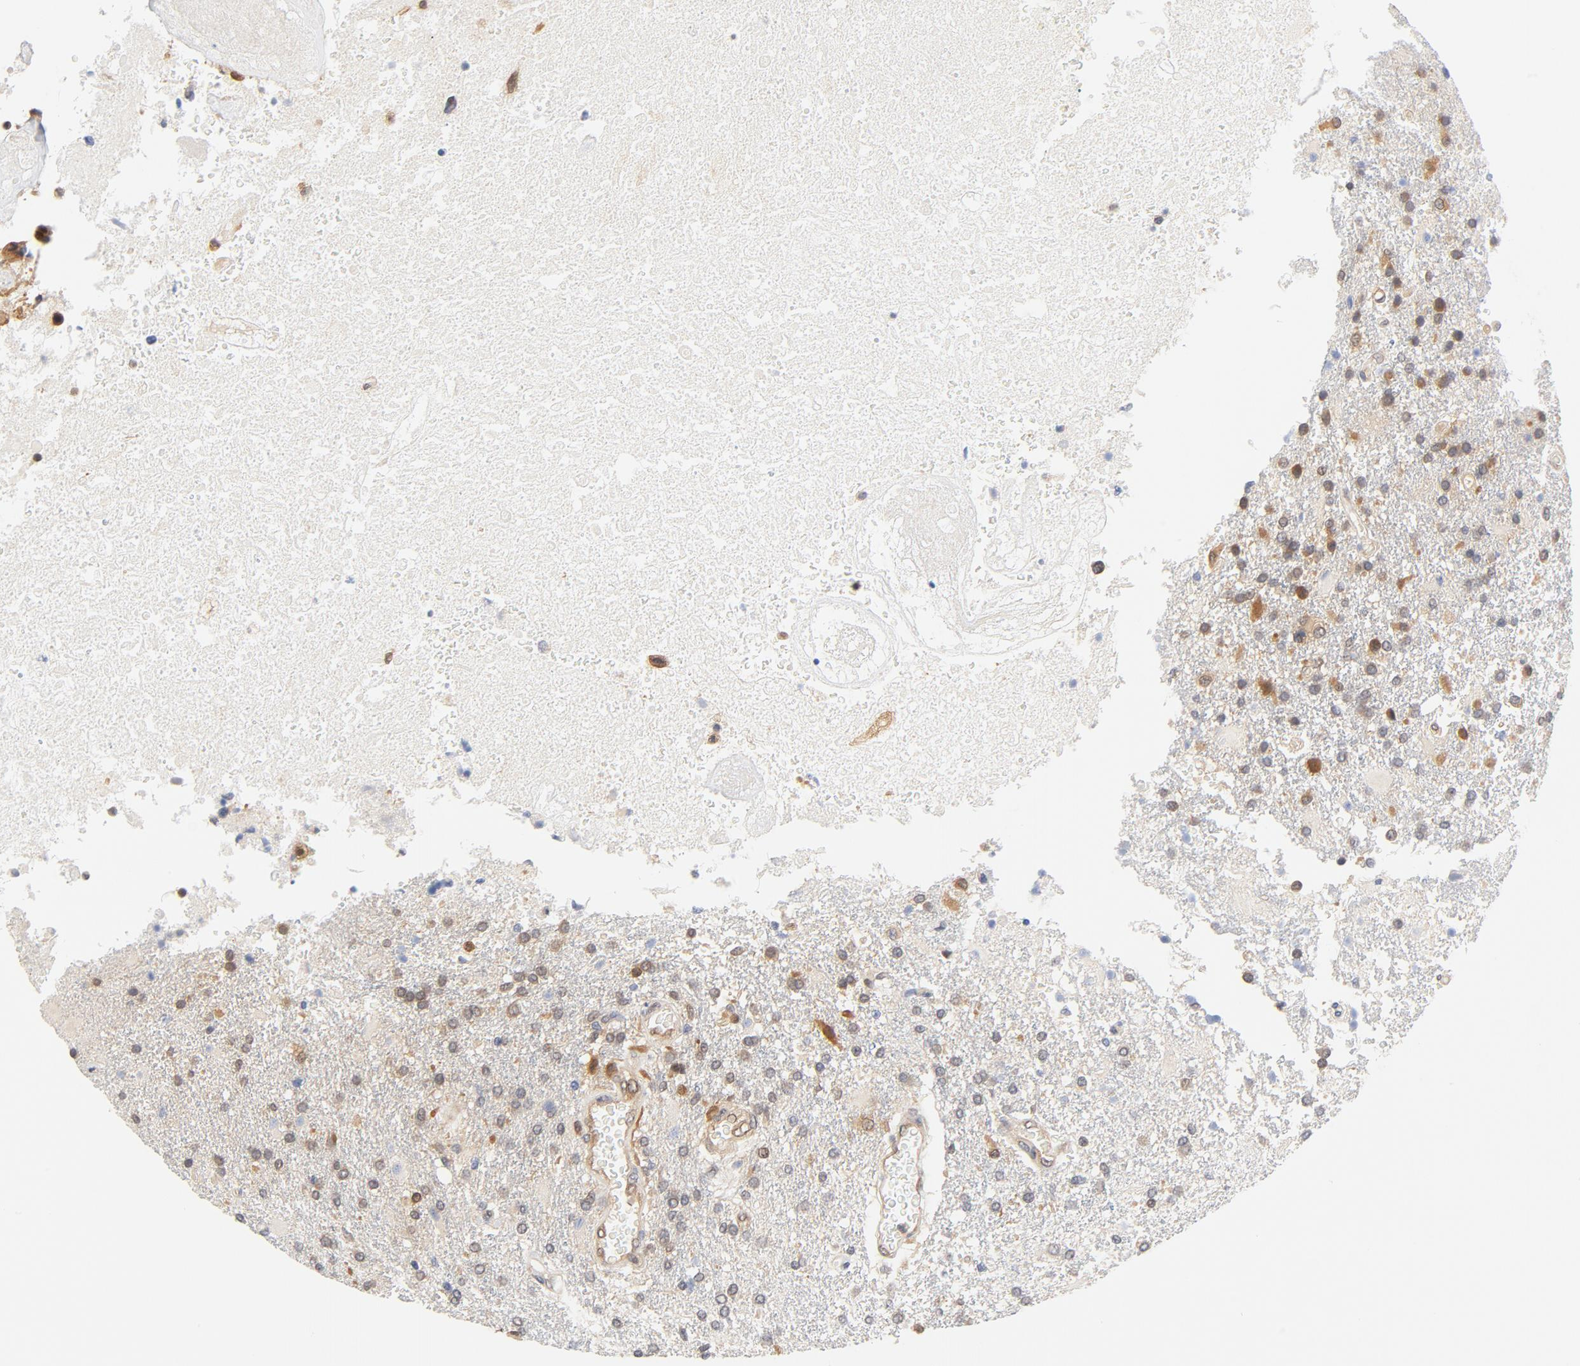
{"staining": {"intensity": "moderate", "quantity": ">75%", "location": "cytoplasmic/membranous"}, "tissue": "glioma", "cell_type": "Tumor cells", "image_type": "cancer", "snomed": [{"axis": "morphology", "description": "Glioma, malignant, High grade"}, {"axis": "topography", "description": "Cerebral cortex"}], "caption": "The photomicrograph demonstrates immunohistochemical staining of glioma. There is moderate cytoplasmic/membranous staining is present in approximately >75% of tumor cells.", "gene": "EIF4E", "patient": {"sex": "male", "age": 79}}